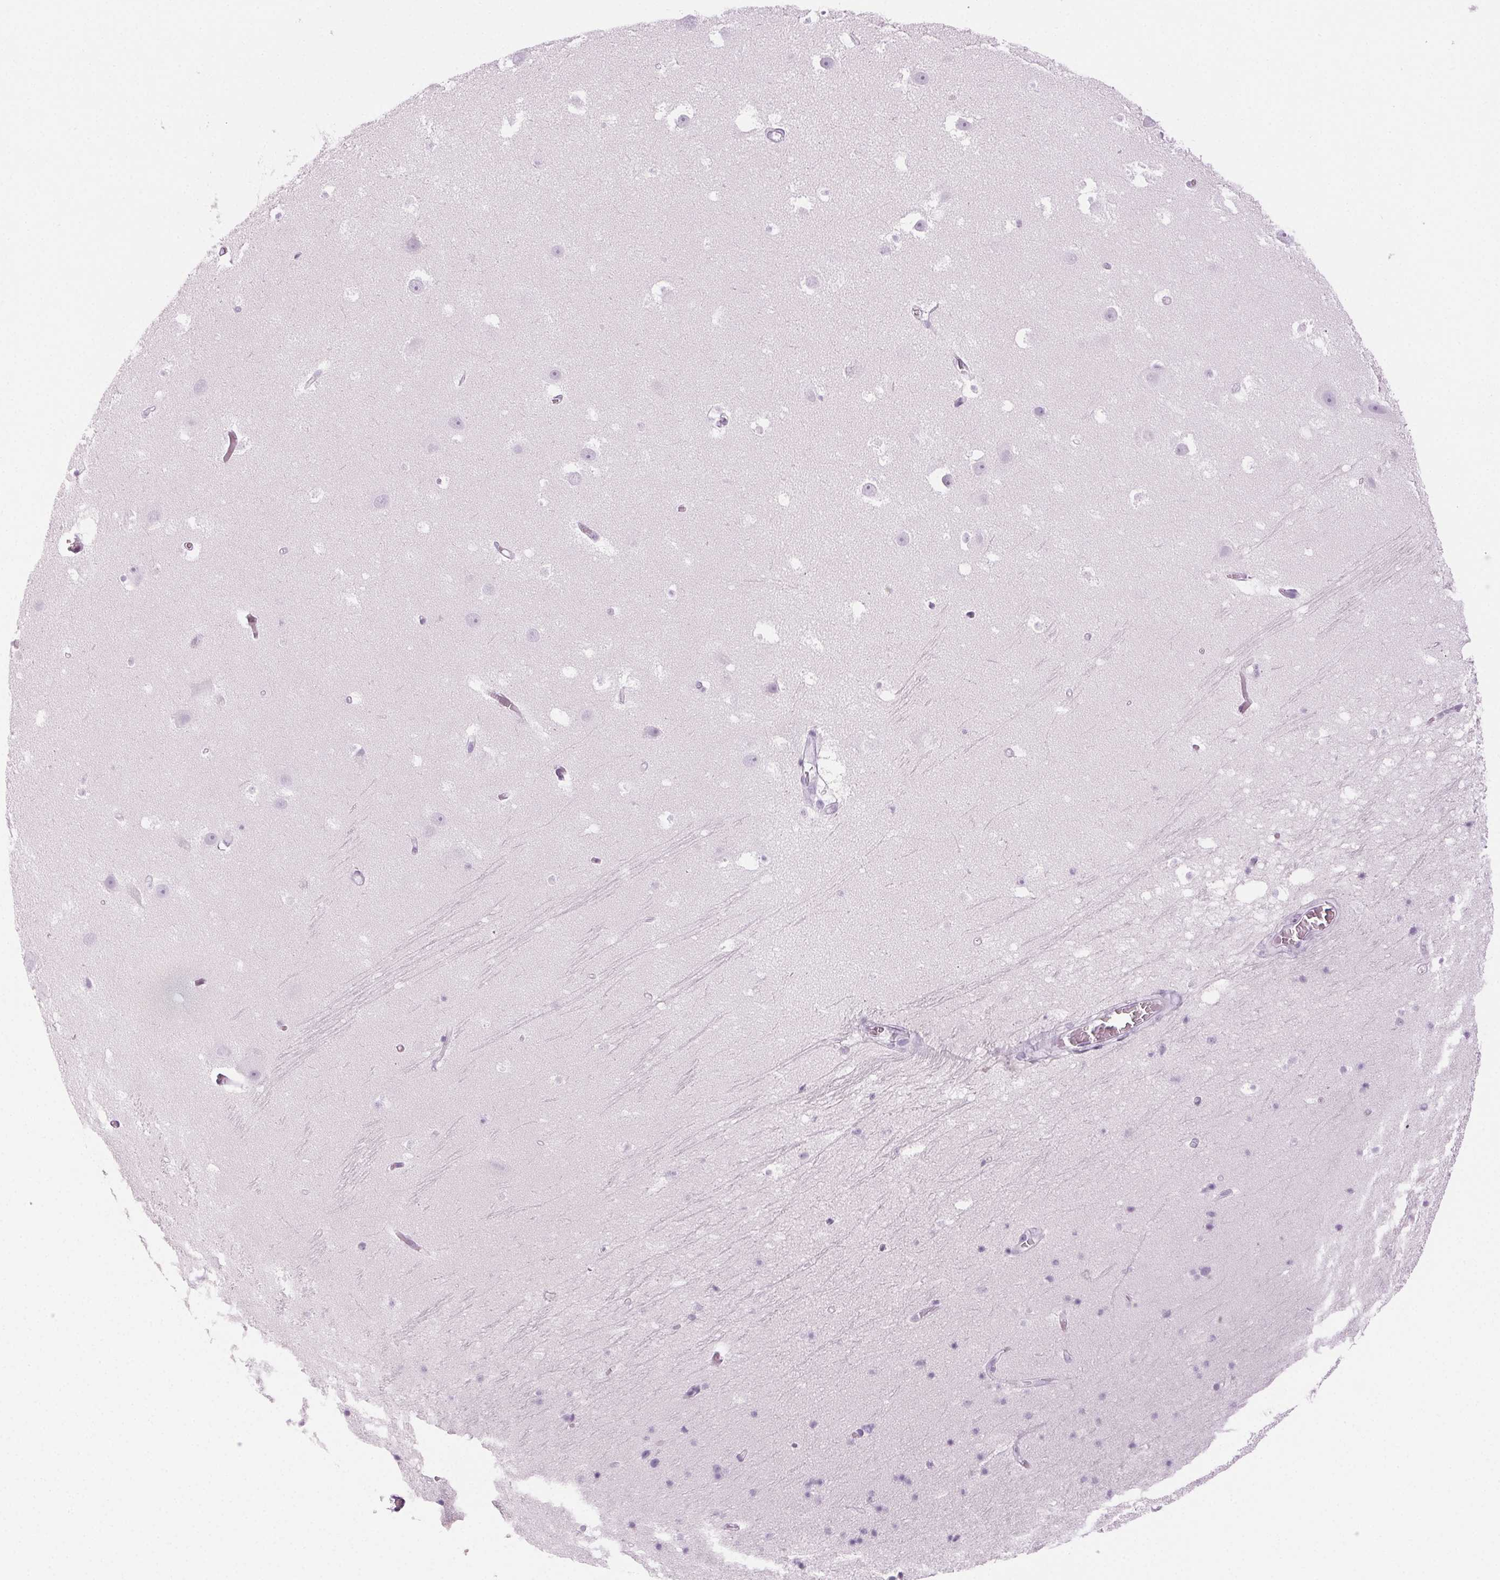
{"staining": {"intensity": "negative", "quantity": "none", "location": "none"}, "tissue": "hippocampus", "cell_type": "Glial cells", "image_type": "normal", "snomed": [{"axis": "morphology", "description": "Normal tissue, NOS"}, {"axis": "topography", "description": "Hippocampus"}], "caption": "Immunohistochemistry image of normal hippocampus: hippocampus stained with DAB reveals no significant protein staining in glial cells.", "gene": "MPO", "patient": {"sex": "male", "age": 26}}